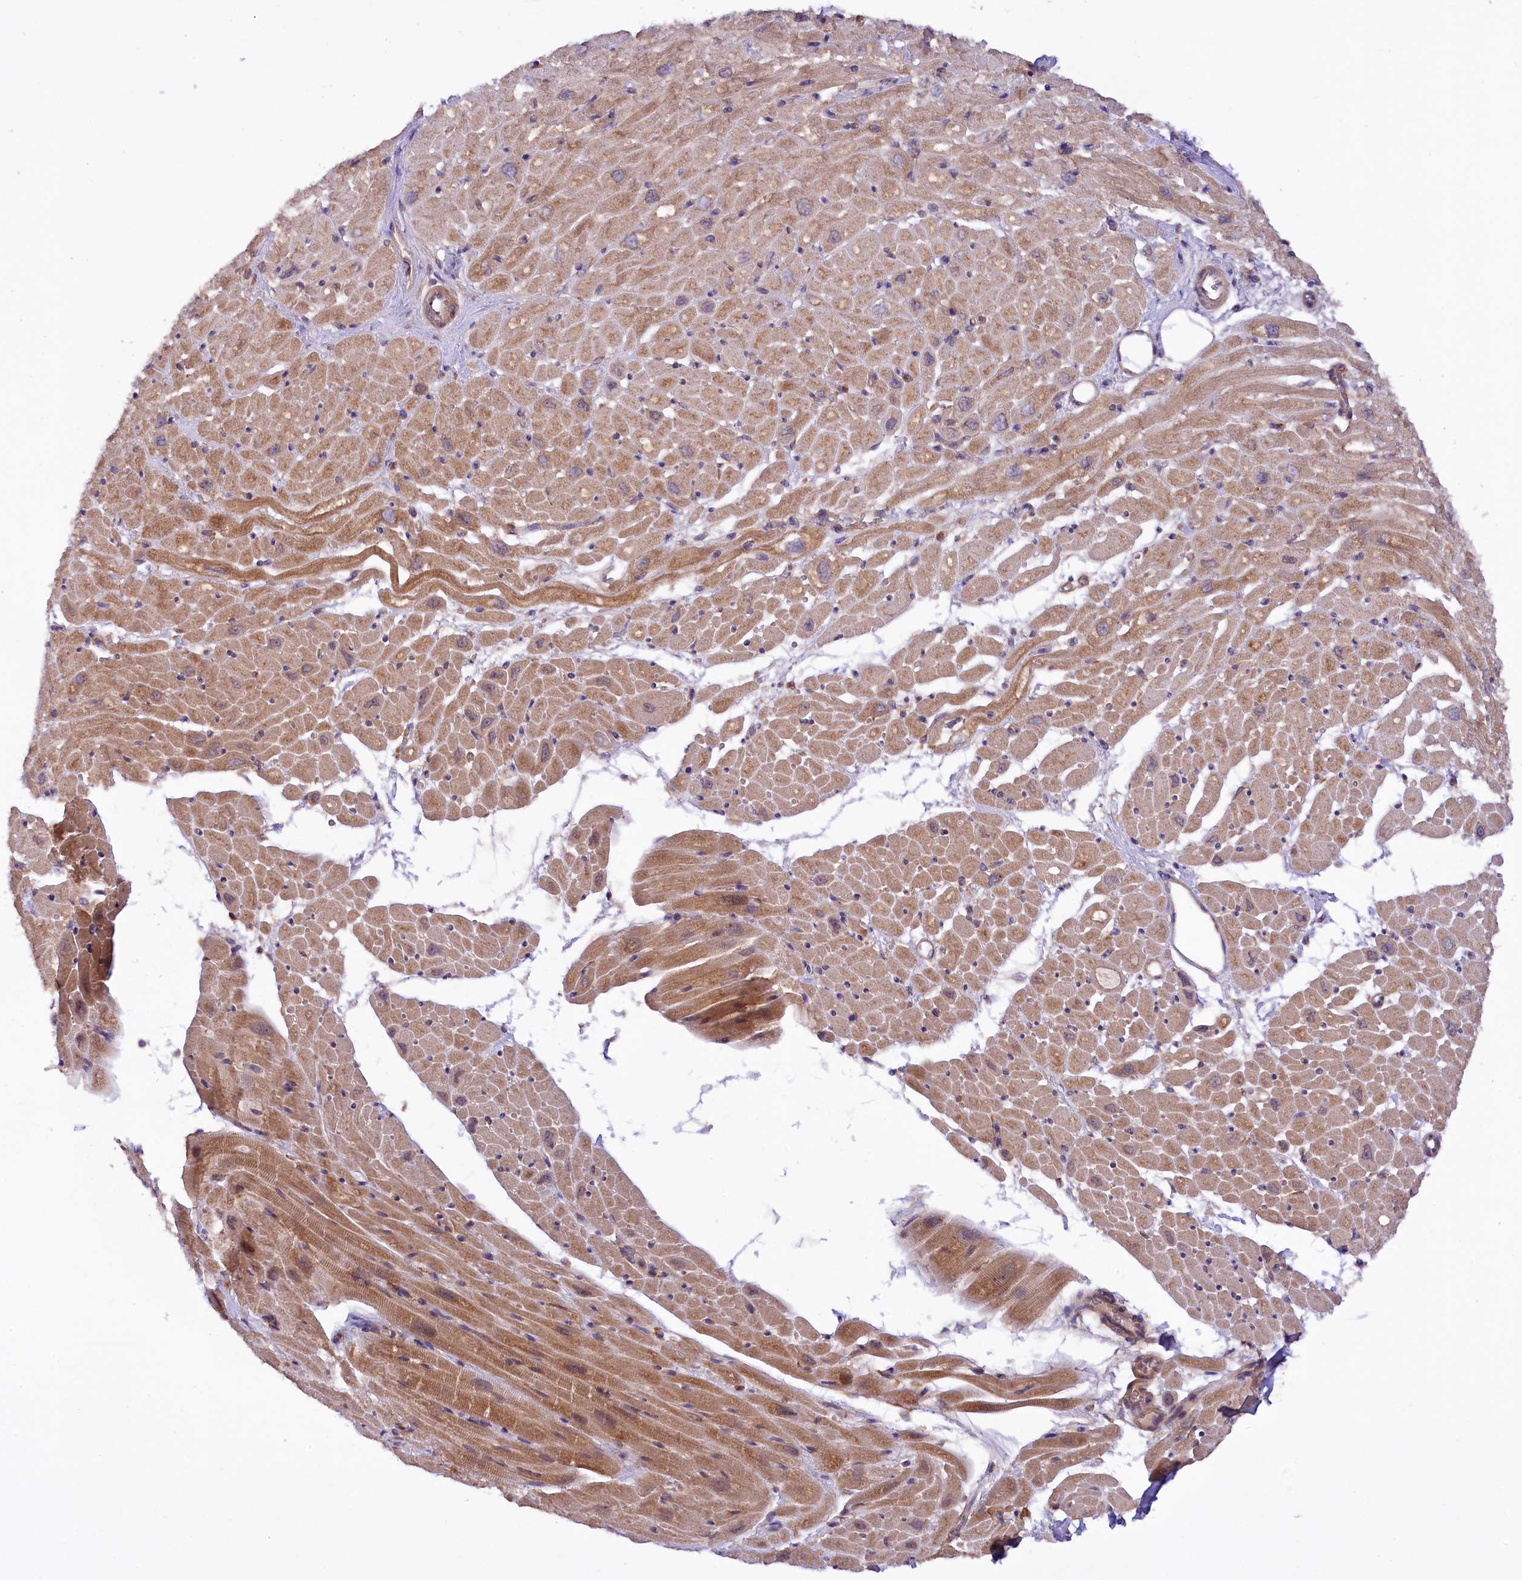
{"staining": {"intensity": "moderate", "quantity": ">75%", "location": "cytoplasmic/membranous"}, "tissue": "heart muscle", "cell_type": "Cardiomyocytes", "image_type": "normal", "snomed": [{"axis": "morphology", "description": "Normal tissue, NOS"}, {"axis": "topography", "description": "Heart"}], "caption": "A brown stain highlights moderate cytoplasmic/membranous expression of a protein in cardiomyocytes of normal human heart muscle. Immunohistochemistry (ihc) stains the protein of interest in brown and the nuclei are stained blue.", "gene": "PHLDB1", "patient": {"sex": "male", "age": 50}}